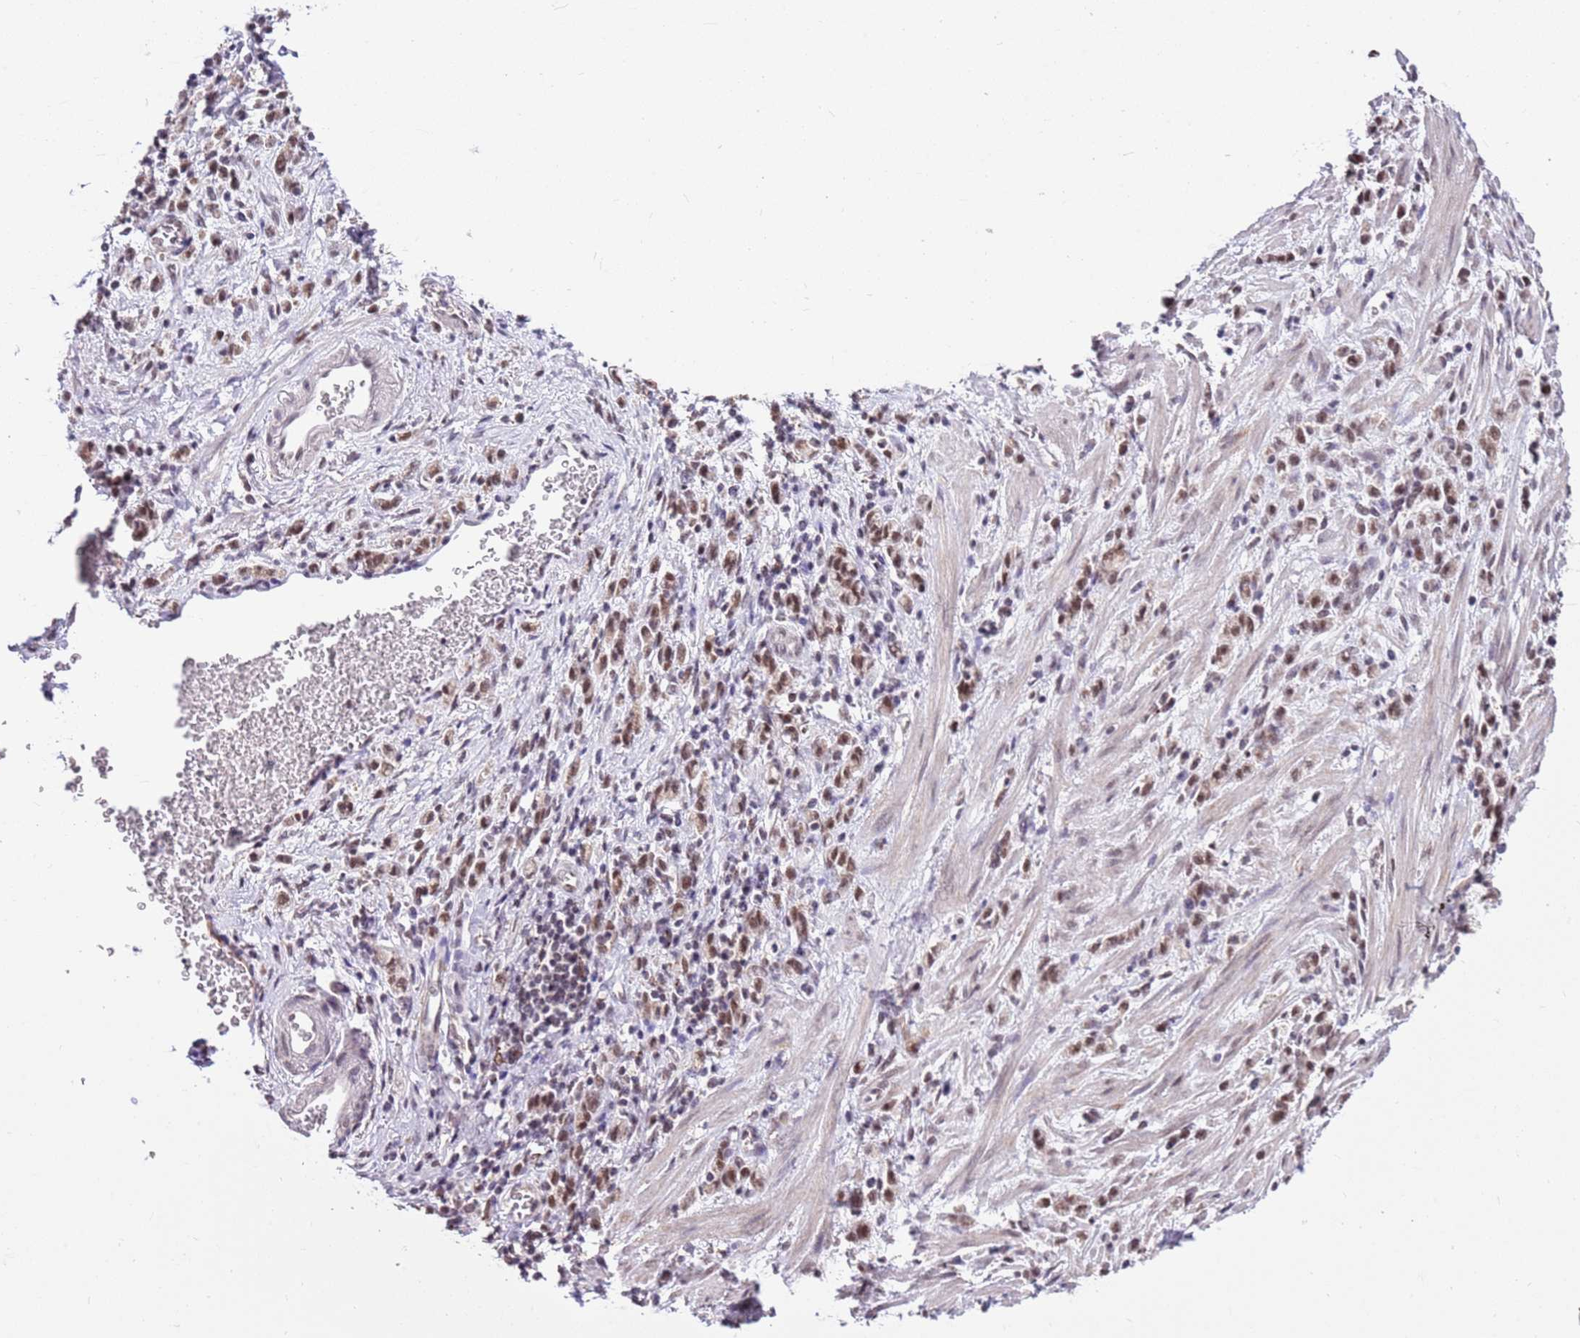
{"staining": {"intensity": "moderate", "quantity": ">75%", "location": "cytoplasmic/membranous,nuclear"}, "tissue": "stomach cancer", "cell_type": "Tumor cells", "image_type": "cancer", "snomed": [{"axis": "morphology", "description": "Adenocarcinoma, NOS"}, {"axis": "topography", "description": "Stomach"}], "caption": "This is a photomicrograph of IHC staining of adenocarcinoma (stomach), which shows moderate staining in the cytoplasmic/membranous and nuclear of tumor cells.", "gene": "AKAP8L", "patient": {"sex": "male", "age": 77}}